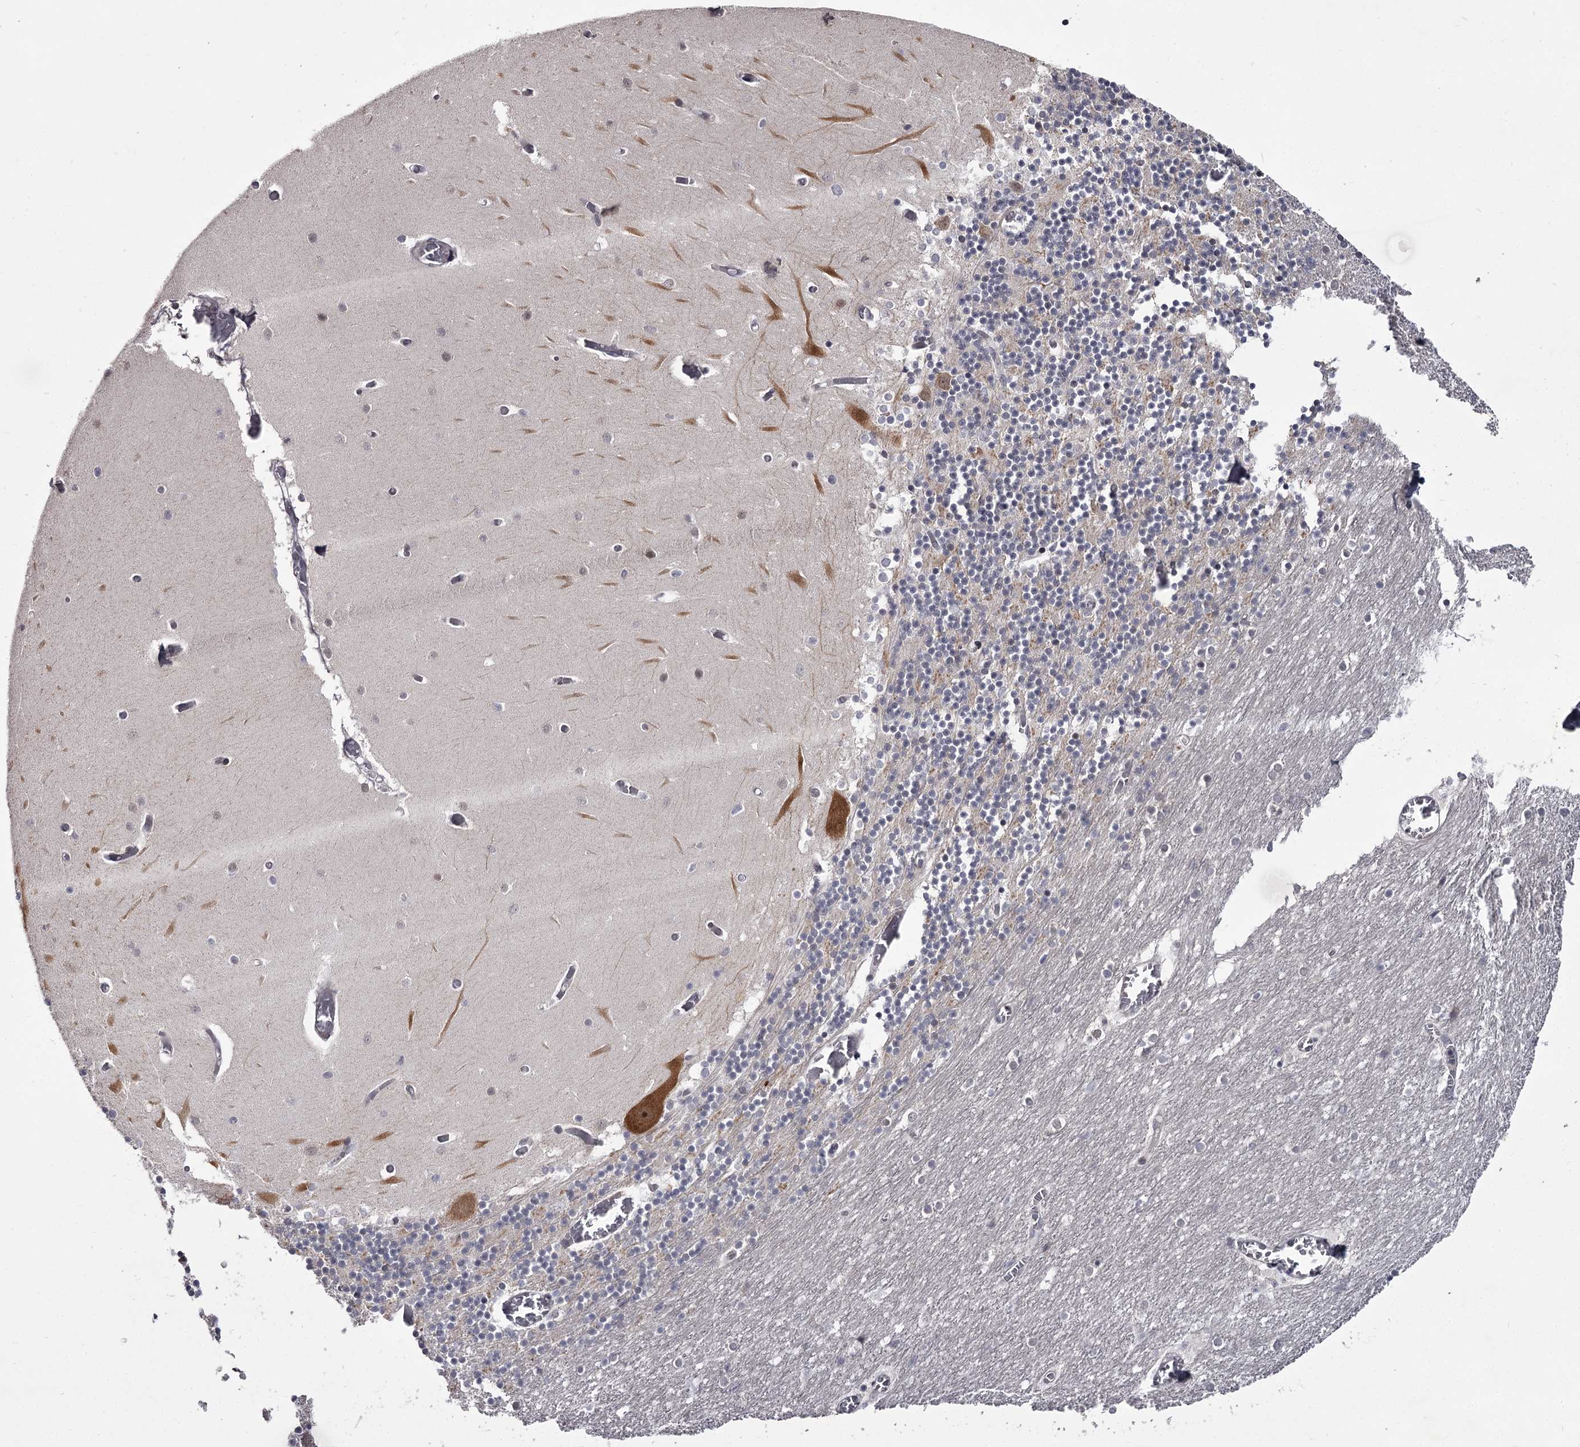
{"staining": {"intensity": "moderate", "quantity": "<25%", "location": "cytoplasmic/membranous"}, "tissue": "cerebellum", "cell_type": "Cells in granular layer", "image_type": "normal", "snomed": [{"axis": "morphology", "description": "Normal tissue, NOS"}, {"axis": "topography", "description": "Cerebellum"}], "caption": "Cerebellum stained for a protein (brown) reveals moderate cytoplasmic/membranous positive positivity in about <25% of cells in granular layer.", "gene": "CCDC92", "patient": {"sex": "female", "age": 28}}